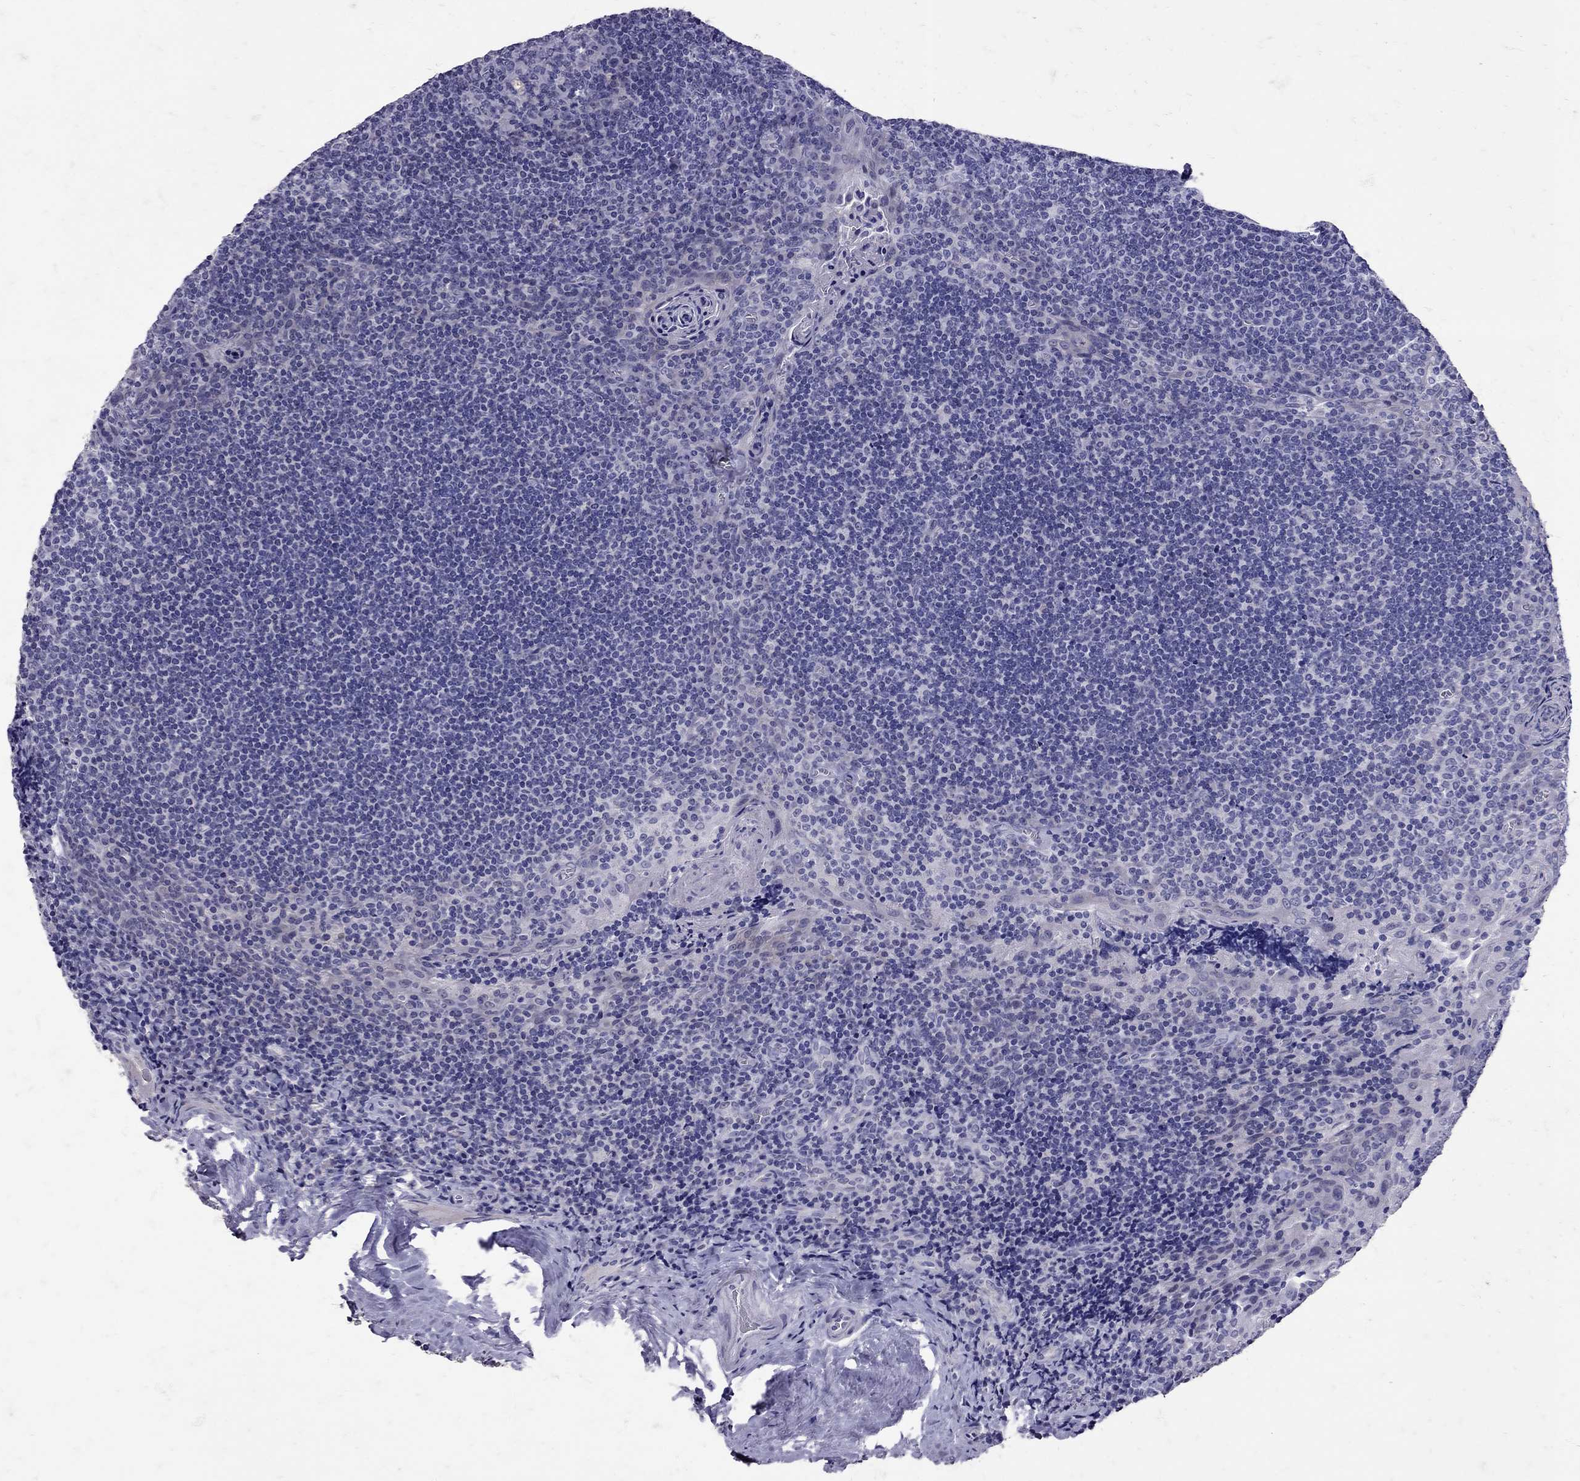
{"staining": {"intensity": "negative", "quantity": "none", "location": "none"}, "tissue": "tonsil", "cell_type": "Germinal center cells", "image_type": "normal", "snomed": [{"axis": "morphology", "description": "Normal tissue, NOS"}, {"axis": "morphology", "description": "Inflammation, NOS"}, {"axis": "topography", "description": "Tonsil"}], "caption": "DAB (3,3'-diaminobenzidine) immunohistochemical staining of normal human tonsil reveals no significant staining in germinal center cells. Brightfield microscopy of immunohistochemistry stained with DAB (3,3'-diaminobenzidine) (brown) and hematoxylin (blue), captured at high magnification.", "gene": "SST", "patient": {"sex": "female", "age": 31}}